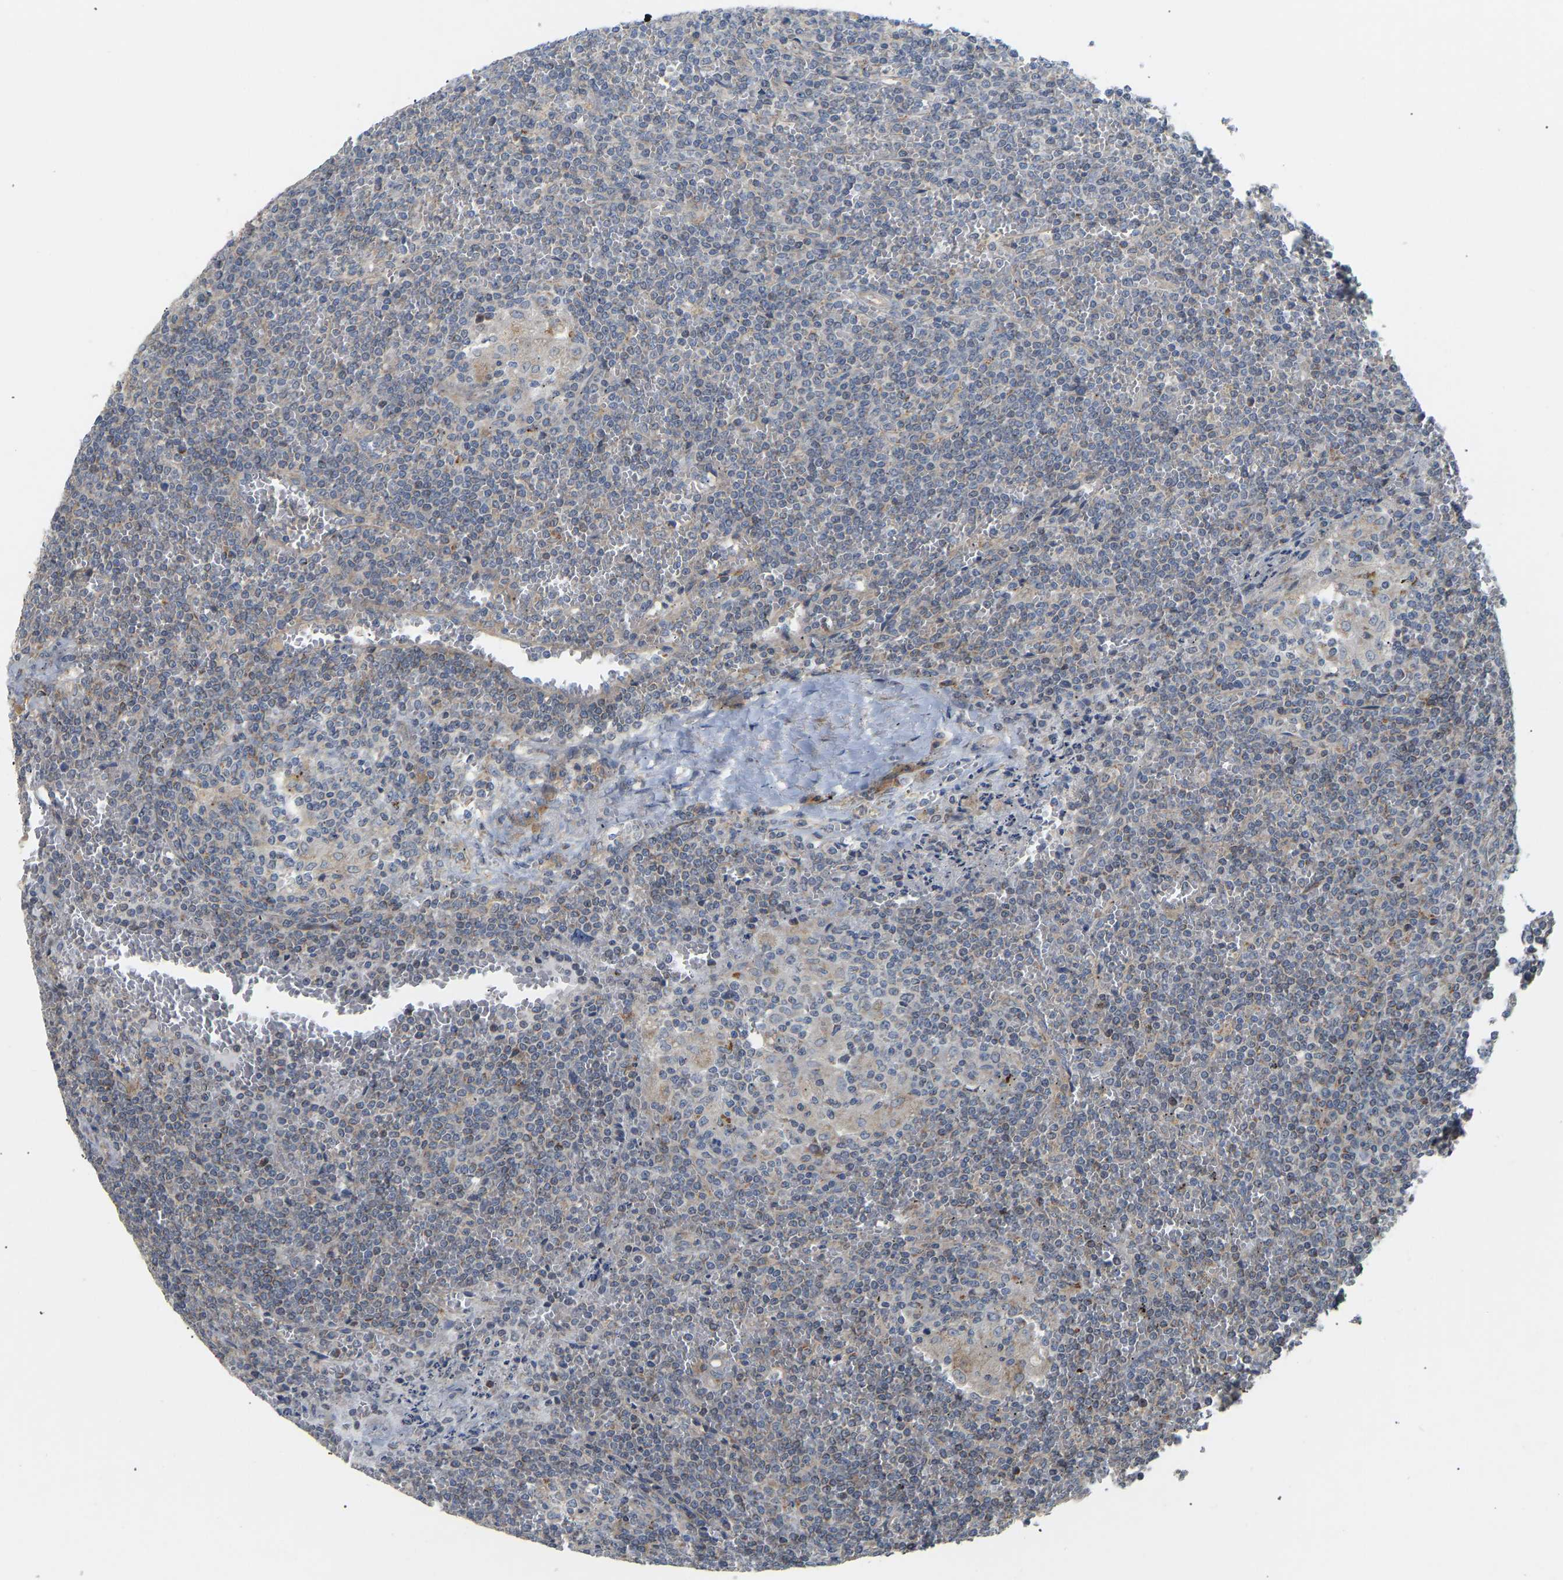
{"staining": {"intensity": "weak", "quantity": "<25%", "location": "cytoplasmic/membranous"}, "tissue": "lymphoma", "cell_type": "Tumor cells", "image_type": "cancer", "snomed": [{"axis": "morphology", "description": "Malignant lymphoma, non-Hodgkin's type, Low grade"}, {"axis": "topography", "description": "Spleen"}], "caption": "Tumor cells are negative for protein expression in human low-grade malignant lymphoma, non-Hodgkin's type.", "gene": "HACD2", "patient": {"sex": "female", "age": 19}}